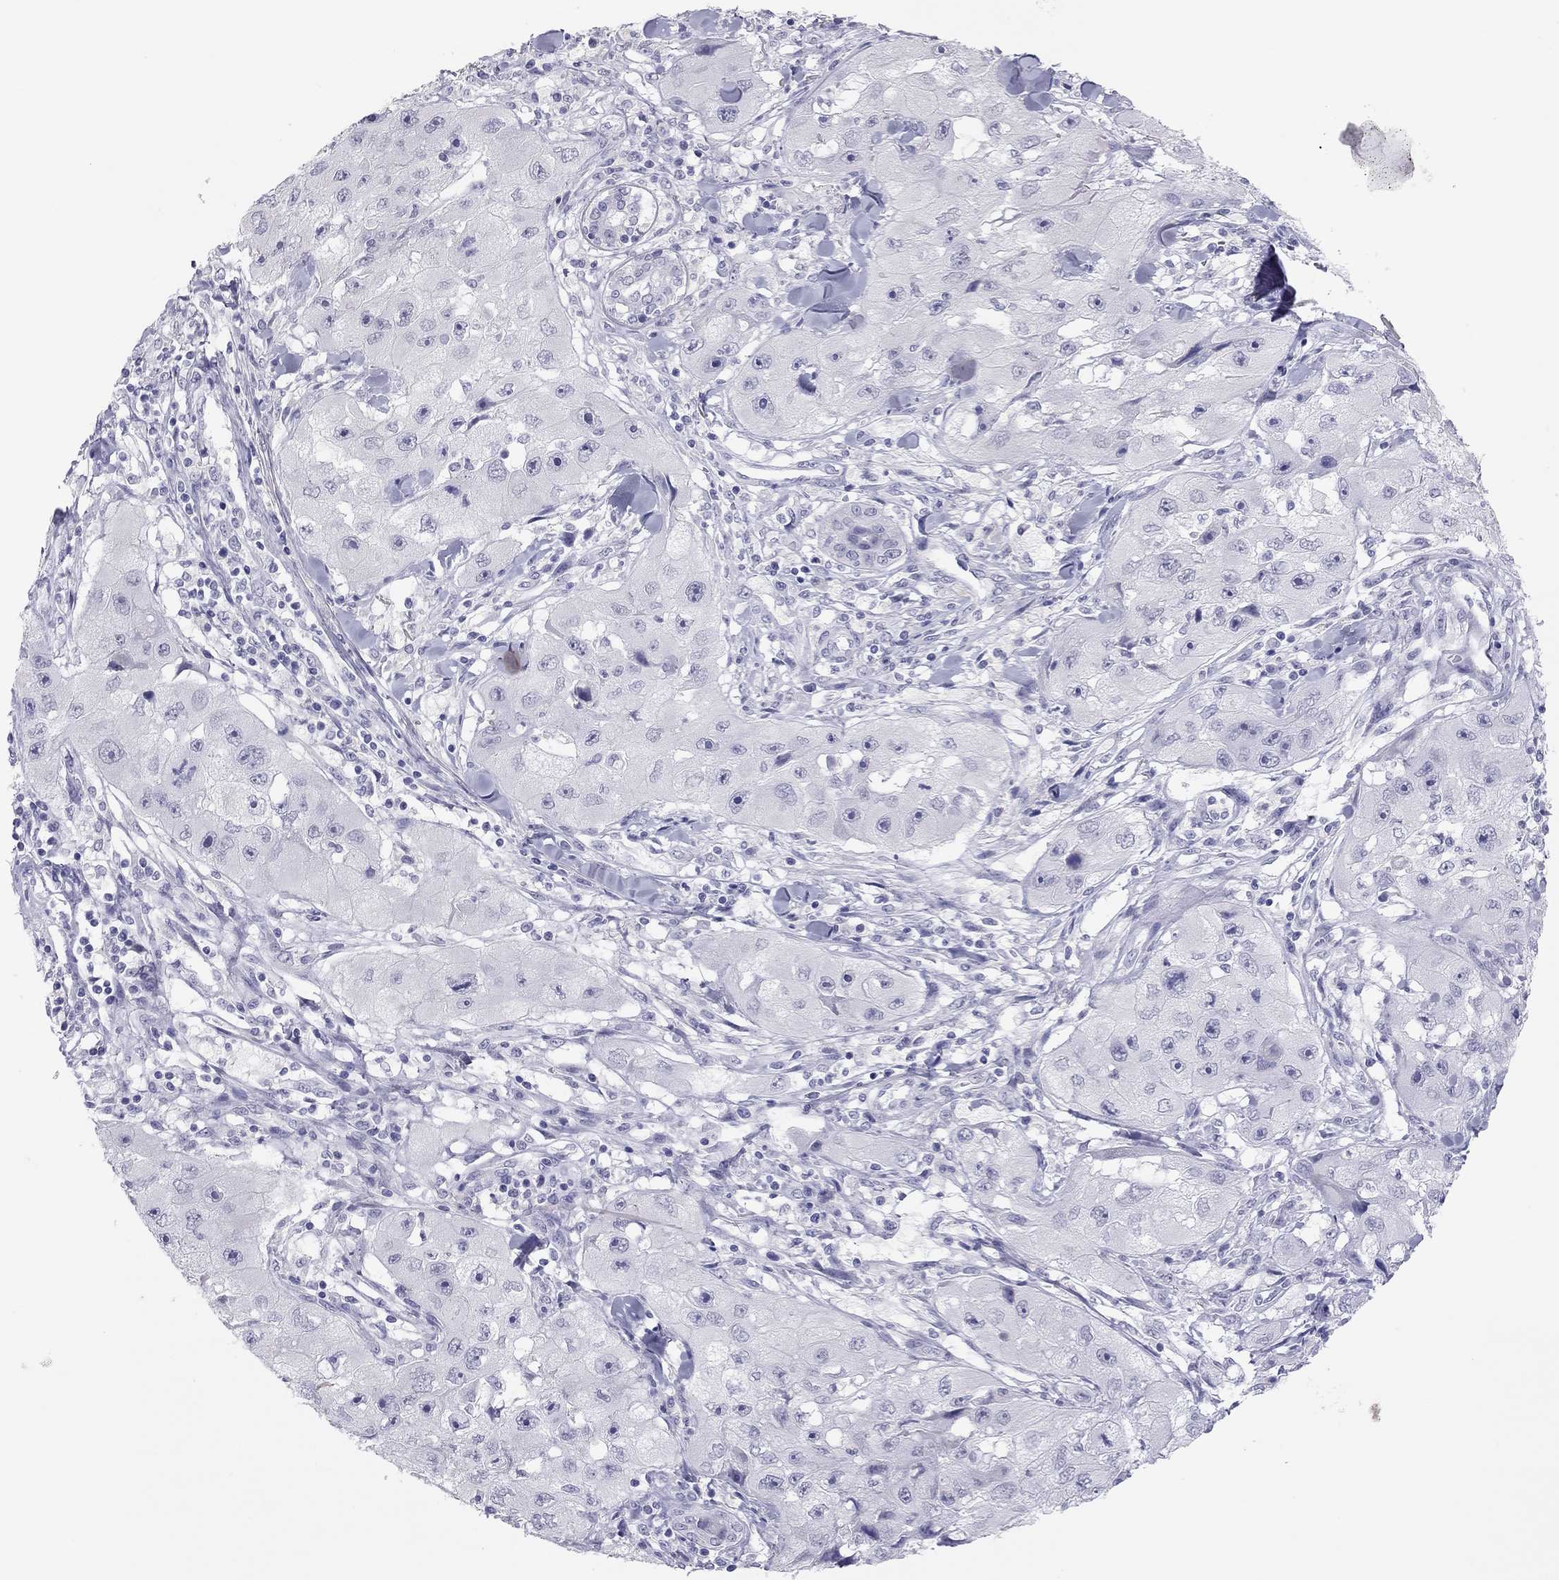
{"staining": {"intensity": "negative", "quantity": "none", "location": "none"}, "tissue": "skin cancer", "cell_type": "Tumor cells", "image_type": "cancer", "snomed": [{"axis": "morphology", "description": "Squamous cell carcinoma, NOS"}, {"axis": "topography", "description": "Skin"}, {"axis": "topography", "description": "Subcutis"}], "caption": "The photomicrograph demonstrates no staining of tumor cells in skin squamous cell carcinoma. (DAB immunohistochemistry (IHC), high magnification).", "gene": "ADORA2A", "patient": {"sex": "male", "age": 73}}